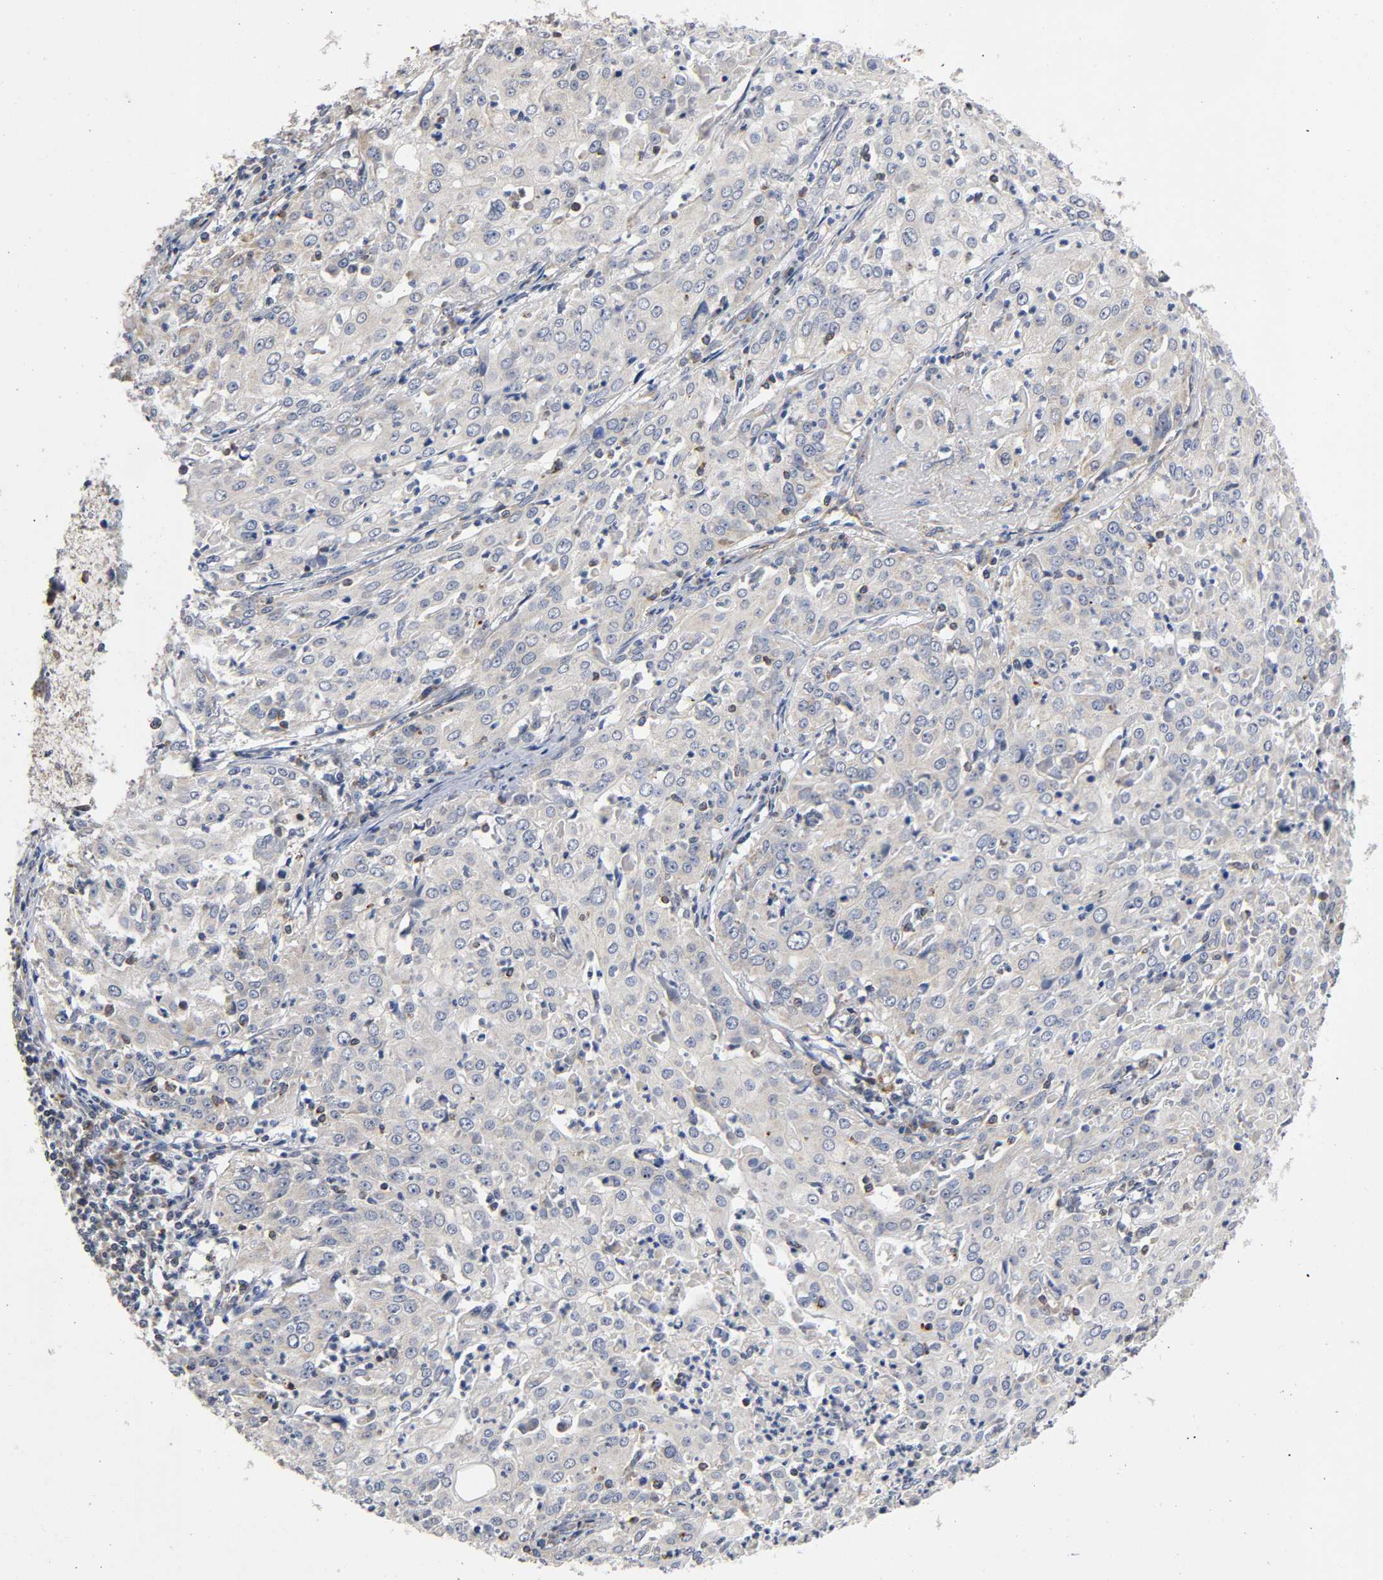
{"staining": {"intensity": "weak", "quantity": "25%-75%", "location": "cytoplasmic/membranous"}, "tissue": "cervical cancer", "cell_type": "Tumor cells", "image_type": "cancer", "snomed": [{"axis": "morphology", "description": "Squamous cell carcinoma, NOS"}, {"axis": "topography", "description": "Cervix"}], "caption": "DAB (3,3'-diaminobenzidine) immunohistochemical staining of cervical cancer reveals weak cytoplasmic/membranous protein staining in about 25%-75% of tumor cells.", "gene": "SYT16", "patient": {"sex": "female", "age": 39}}